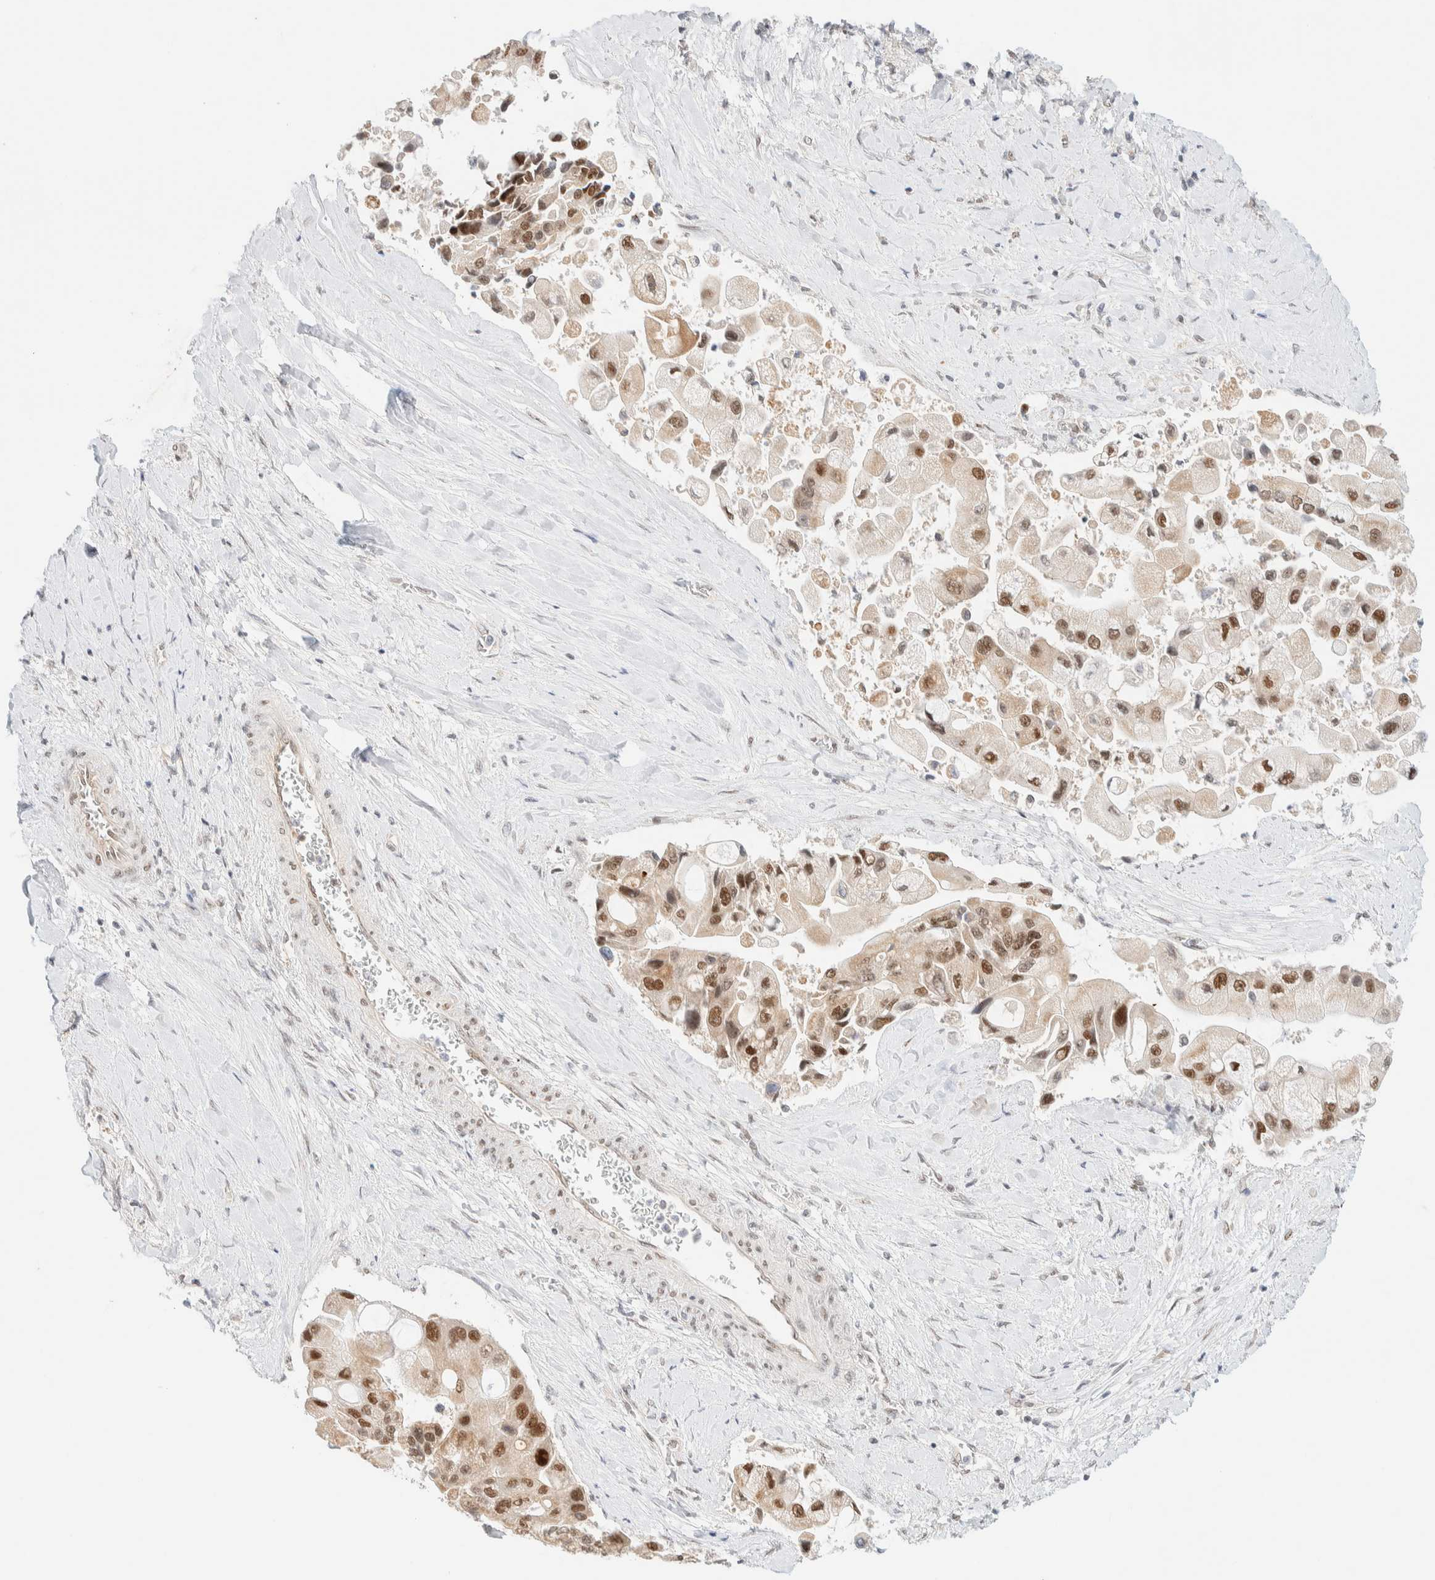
{"staining": {"intensity": "strong", "quantity": ">75%", "location": "nuclear"}, "tissue": "liver cancer", "cell_type": "Tumor cells", "image_type": "cancer", "snomed": [{"axis": "morphology", "description": "Cholangiocarcinoma"}, {"axis": "topography", "description": "Liver"}], "caption": "Immunohistochemical staining of human liver cancer (cholangiocarcinoma) demonstrates high levels of strong nuclear protein staining in about >75% of tumor cells. (brown staining indicates protein expression, while blue staining denotes nuclei).", "gene": "PYGO2", "patient": {"sex": "male", "age": 50}}